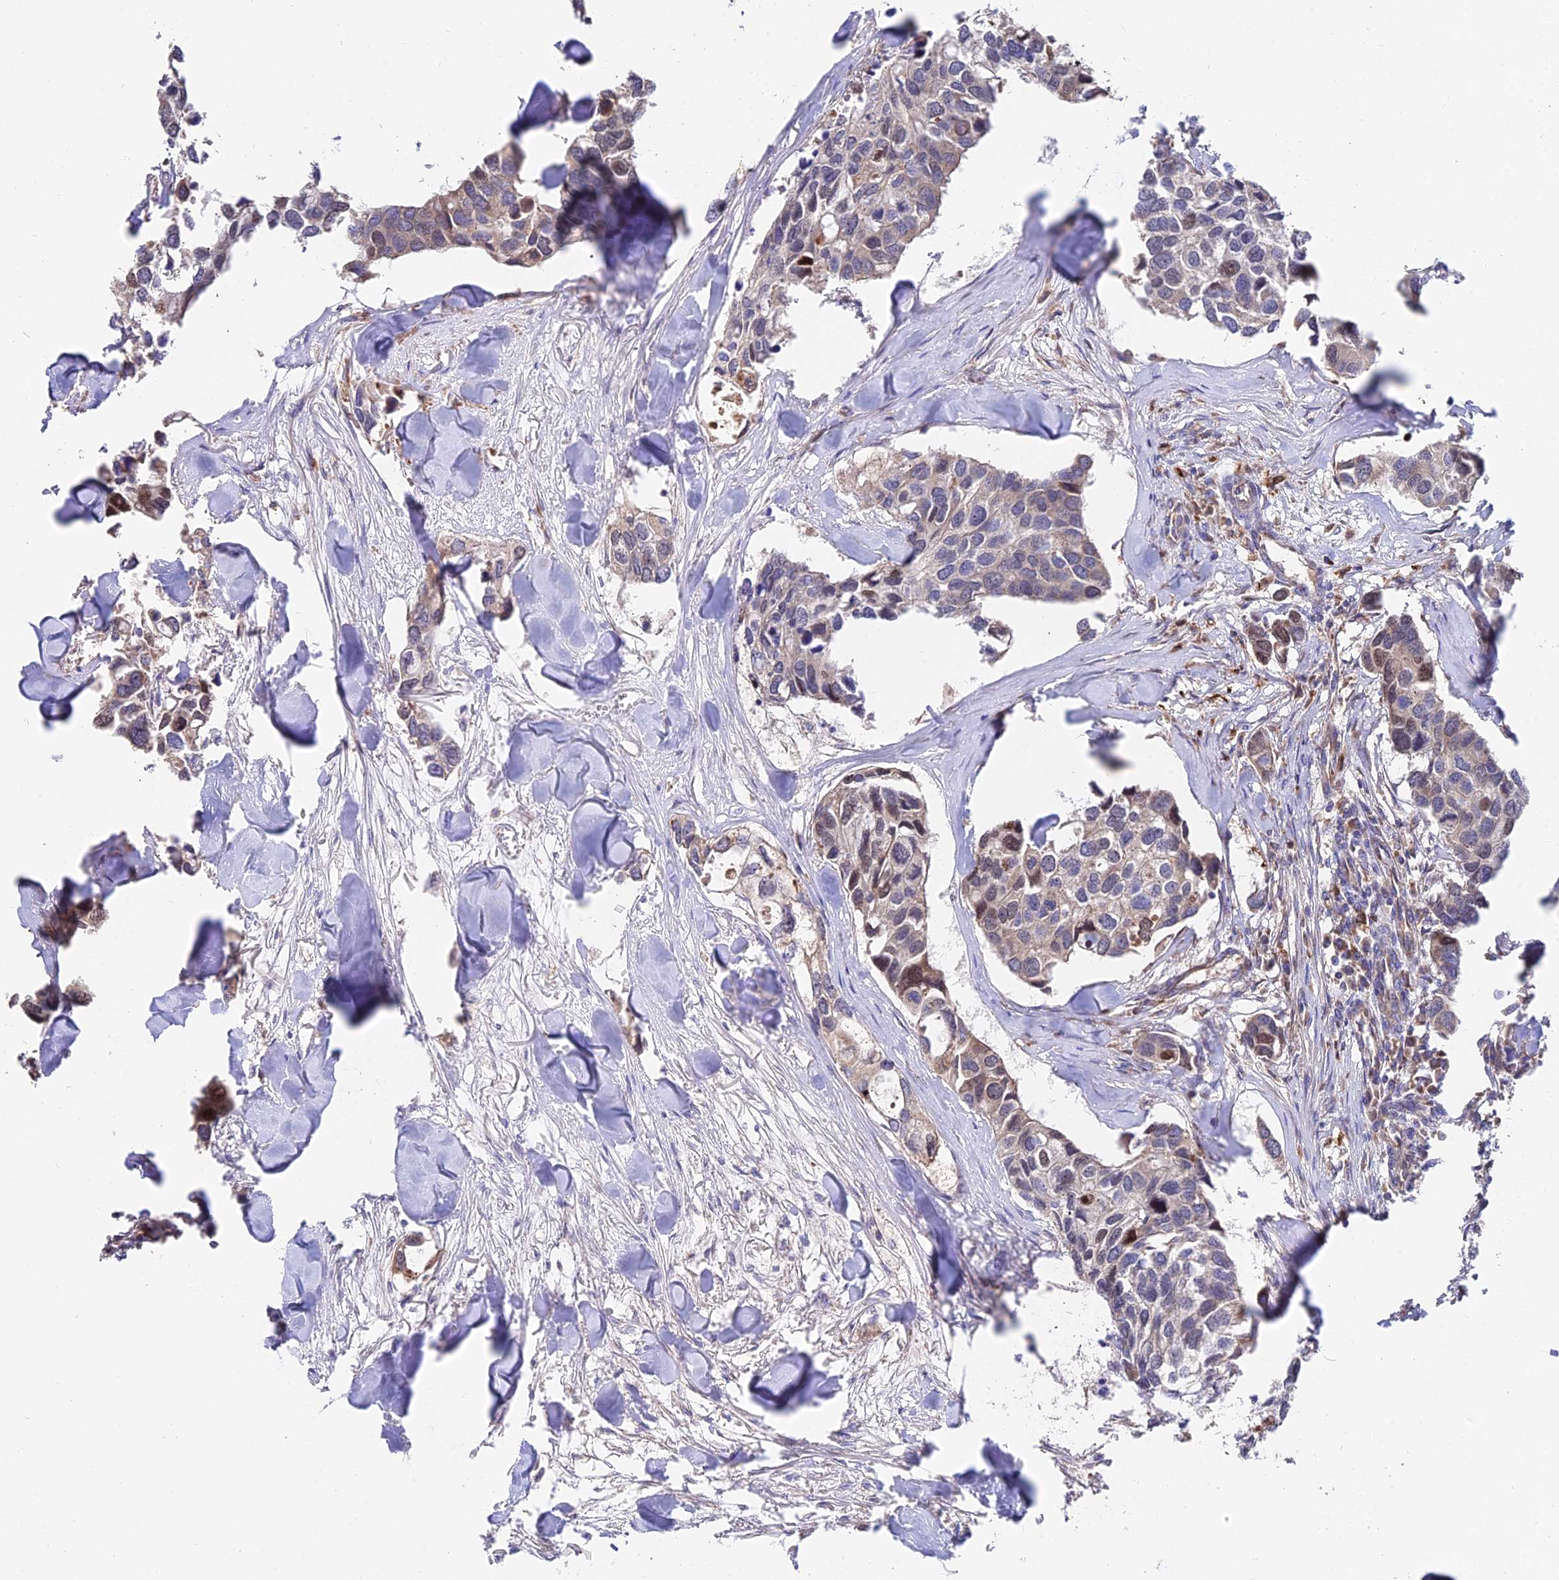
{"staining": {"intensity": "moderate", "quantity": "<25%", "location": "nuclear"}, "tissue": "breast cancer", "cell_type": "Tumor cells", "image_type": "cancer", "snomed": [{"axis": "morphology", "description": "Duct carcinoma"}, {"axis": "topography", "description": "Breast"}], "caption": "A low amount of moderate nuclear staining is seen in about <25% of tumor cells in breast cancer tissue.", "gene": "CDC37L1", "patient": {"sex": "female", "age": 83}}